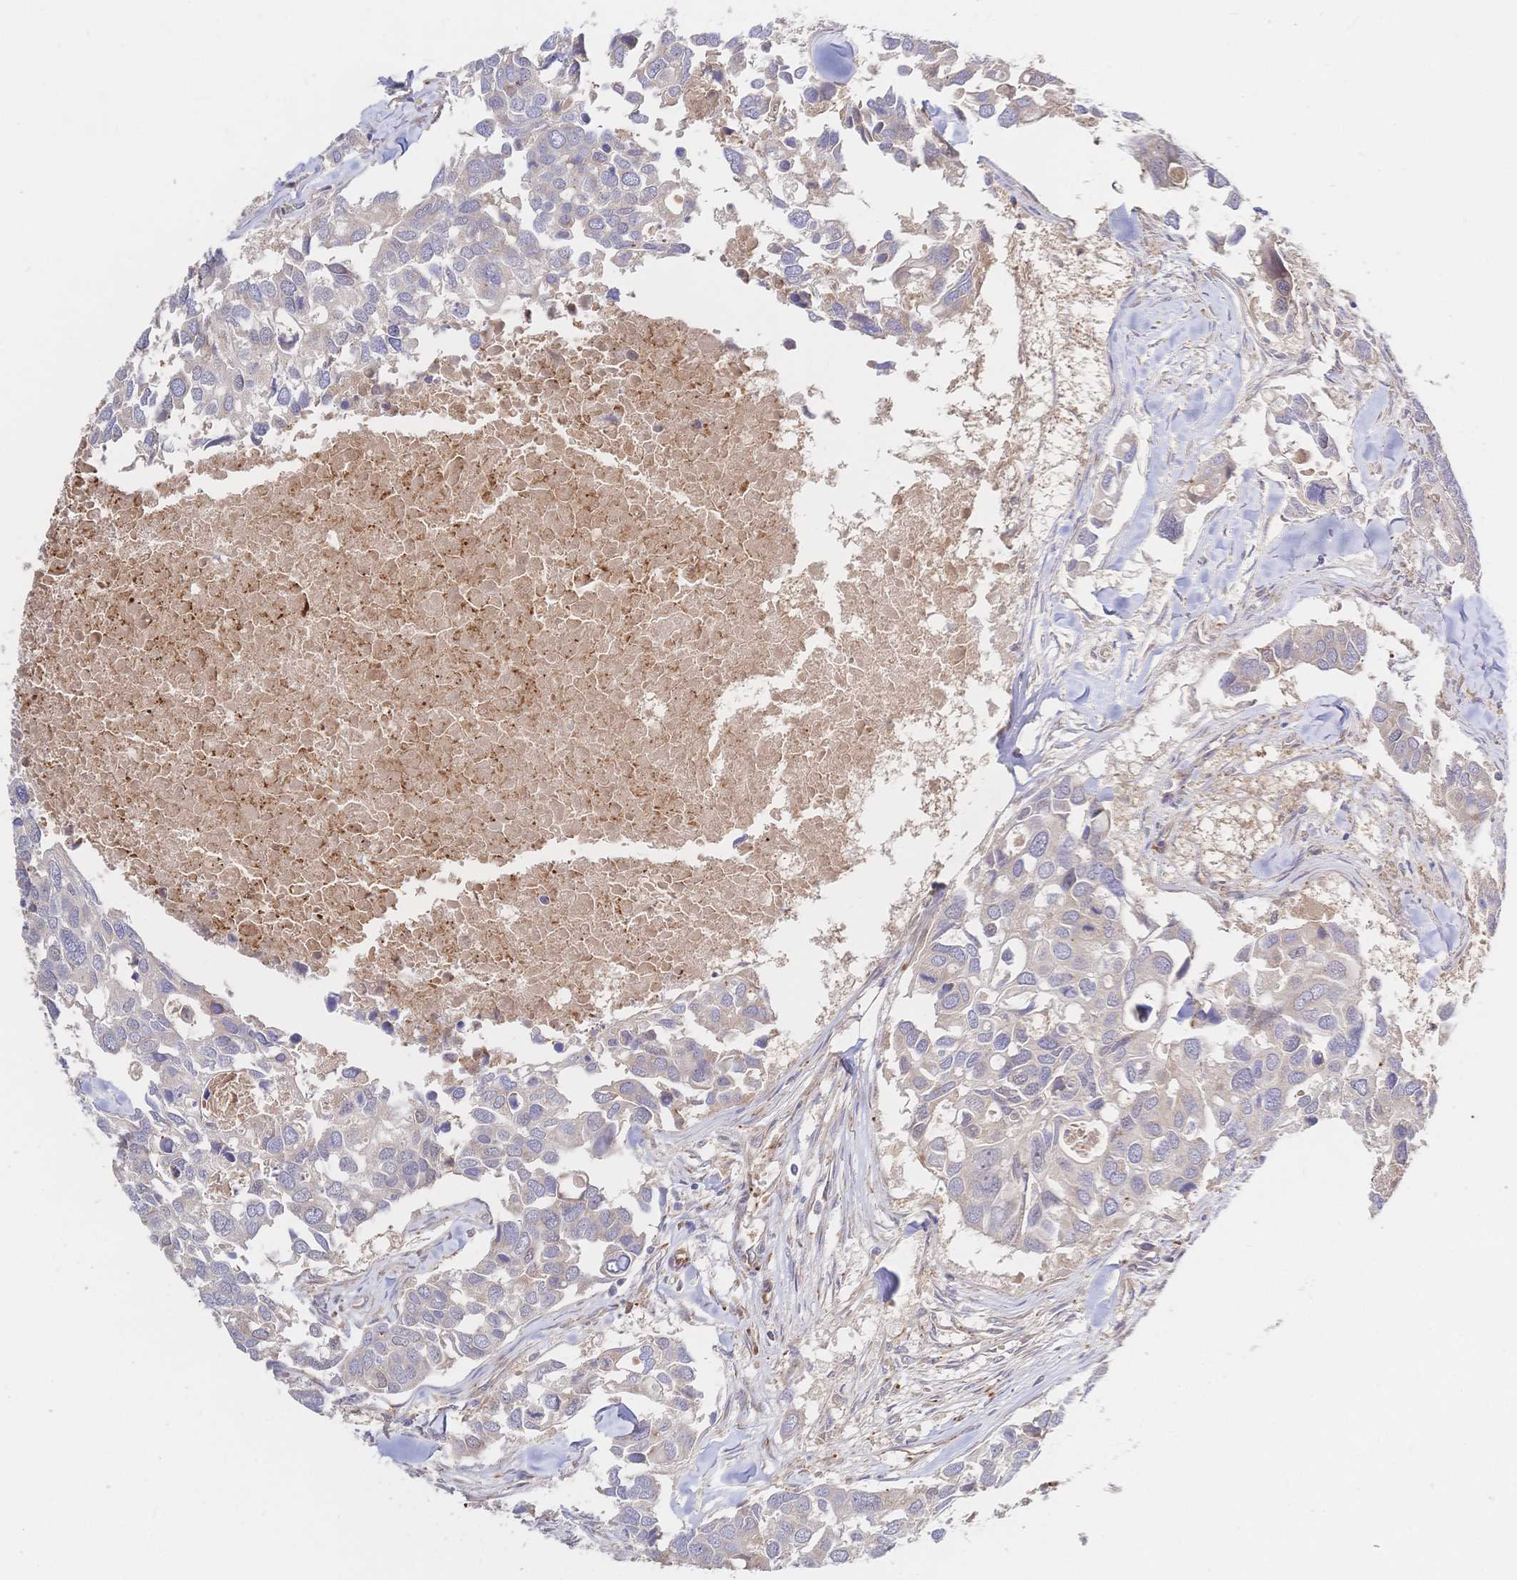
{"staining": {"intensity": "negative", "quantity": "none", "location": "none"}, "tissue": "breast cancer", "cell_type": "Tumor cells", "image_type": "cancer", "snomed": [{"axis": "morphology", "description": "Duct carcinoma"}, {"axis": "topography", "description": "Breast"}], "caption": "Tumor cells show no significant staining in breast cancer (intraductal carcinoma).", "gene": "LMO4", "patient": {"sex": "female", "age": 83}}